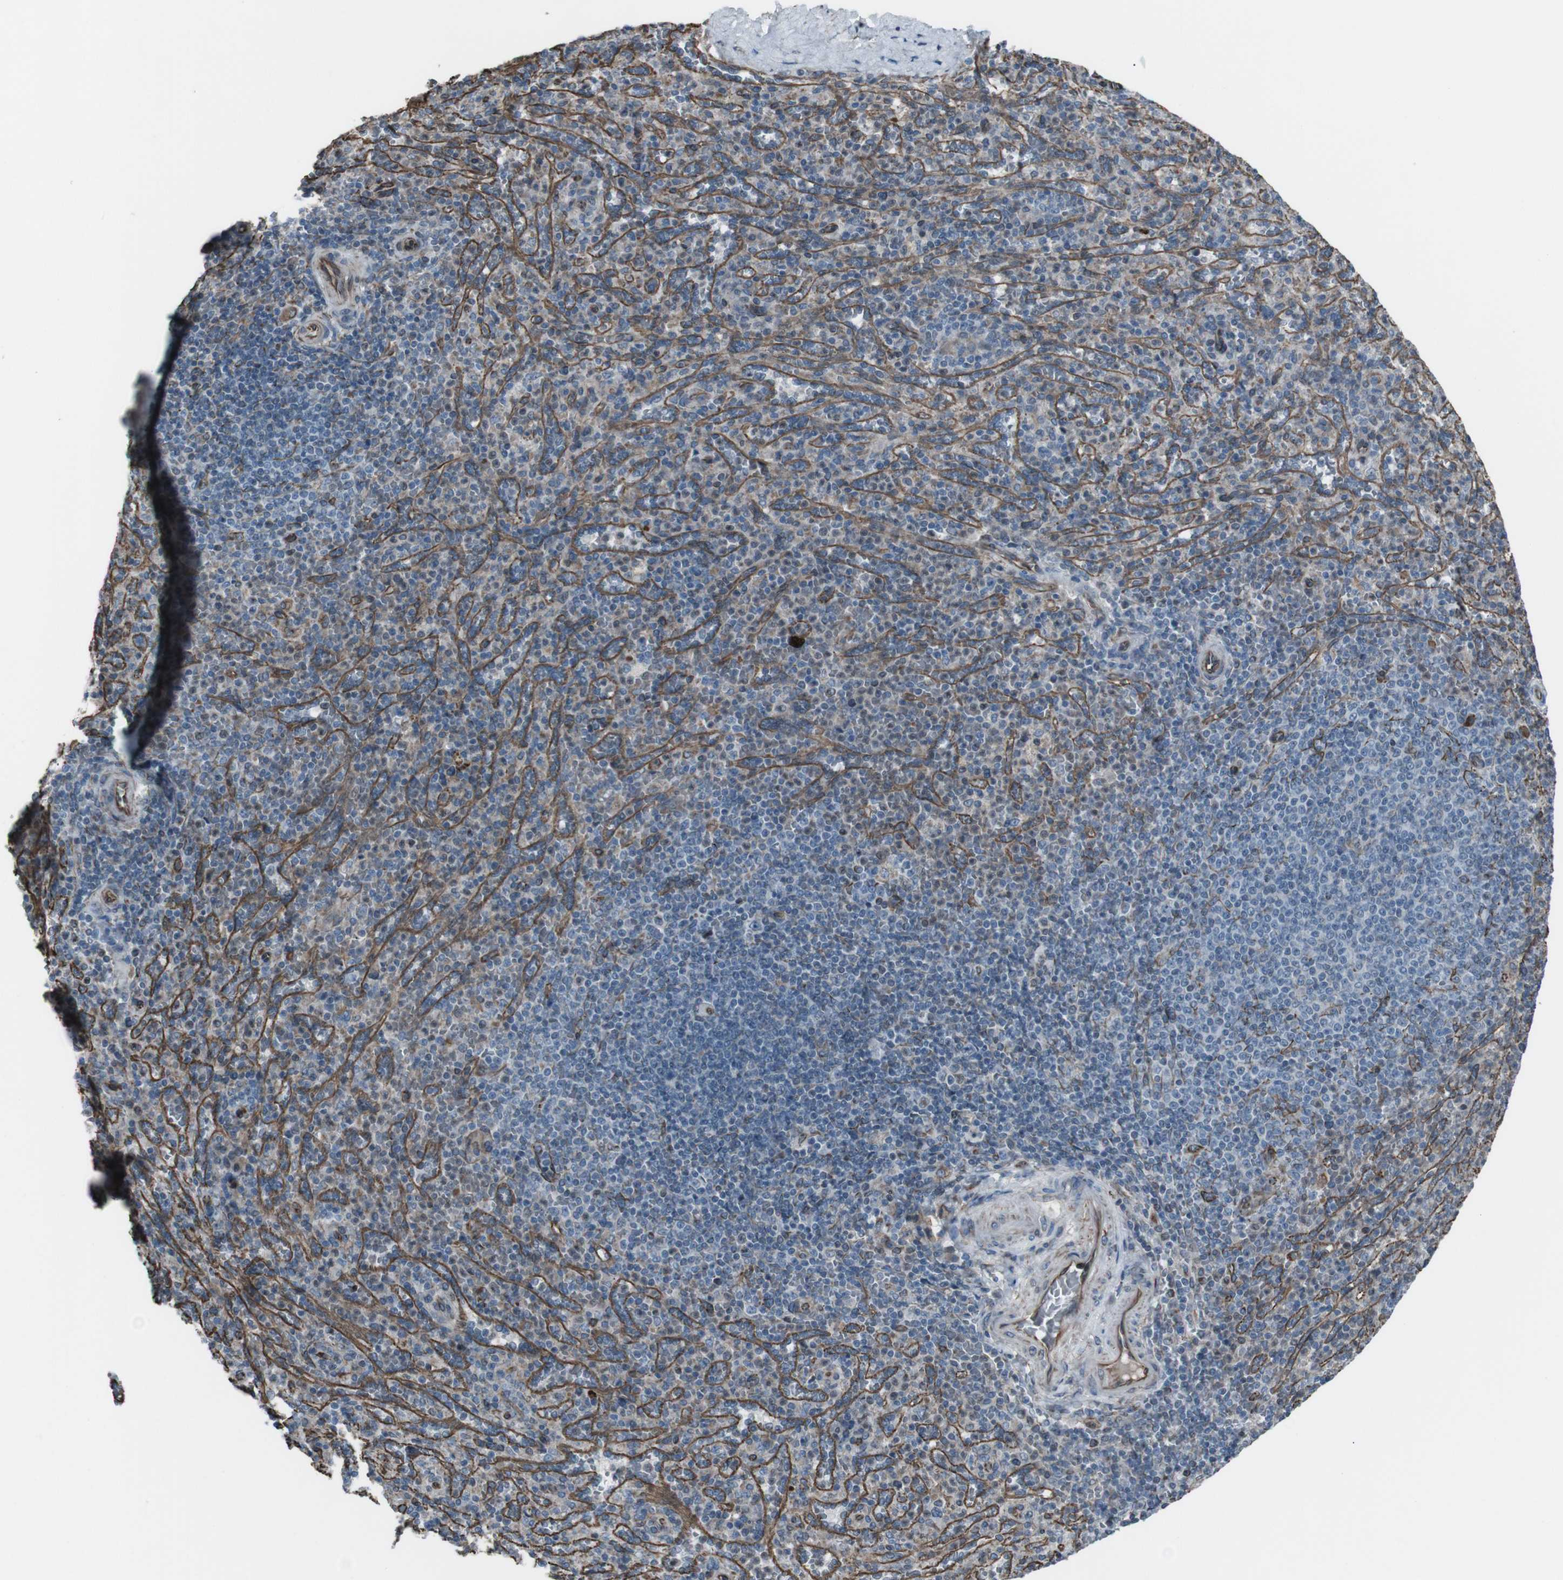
{"staining": {"intensity": "weak", "quantity": "<25%", "location": "cytoplasmic/membranous"}, "tissue": "spleen", "cell_type": "Cells in red pulp", "image_type": "normal", "snomed": [{"axis": "morphology", "description": "Normal tissue, NOS"}, {"axis": "topography", "description": "Spleen"}], "caption": "An immunohistochemistry image of benign spleen is shown. There is no staining in cells in red pulp of spleen. Brightfield microscopy of immunohistochemistry stained with DAB (3,3'-diaminobenzidine) (brown) and hematoxylin (blue), captured at high magnification.", "gene": "TMEM141", "patient": {"sex": "male", "age": 36}}